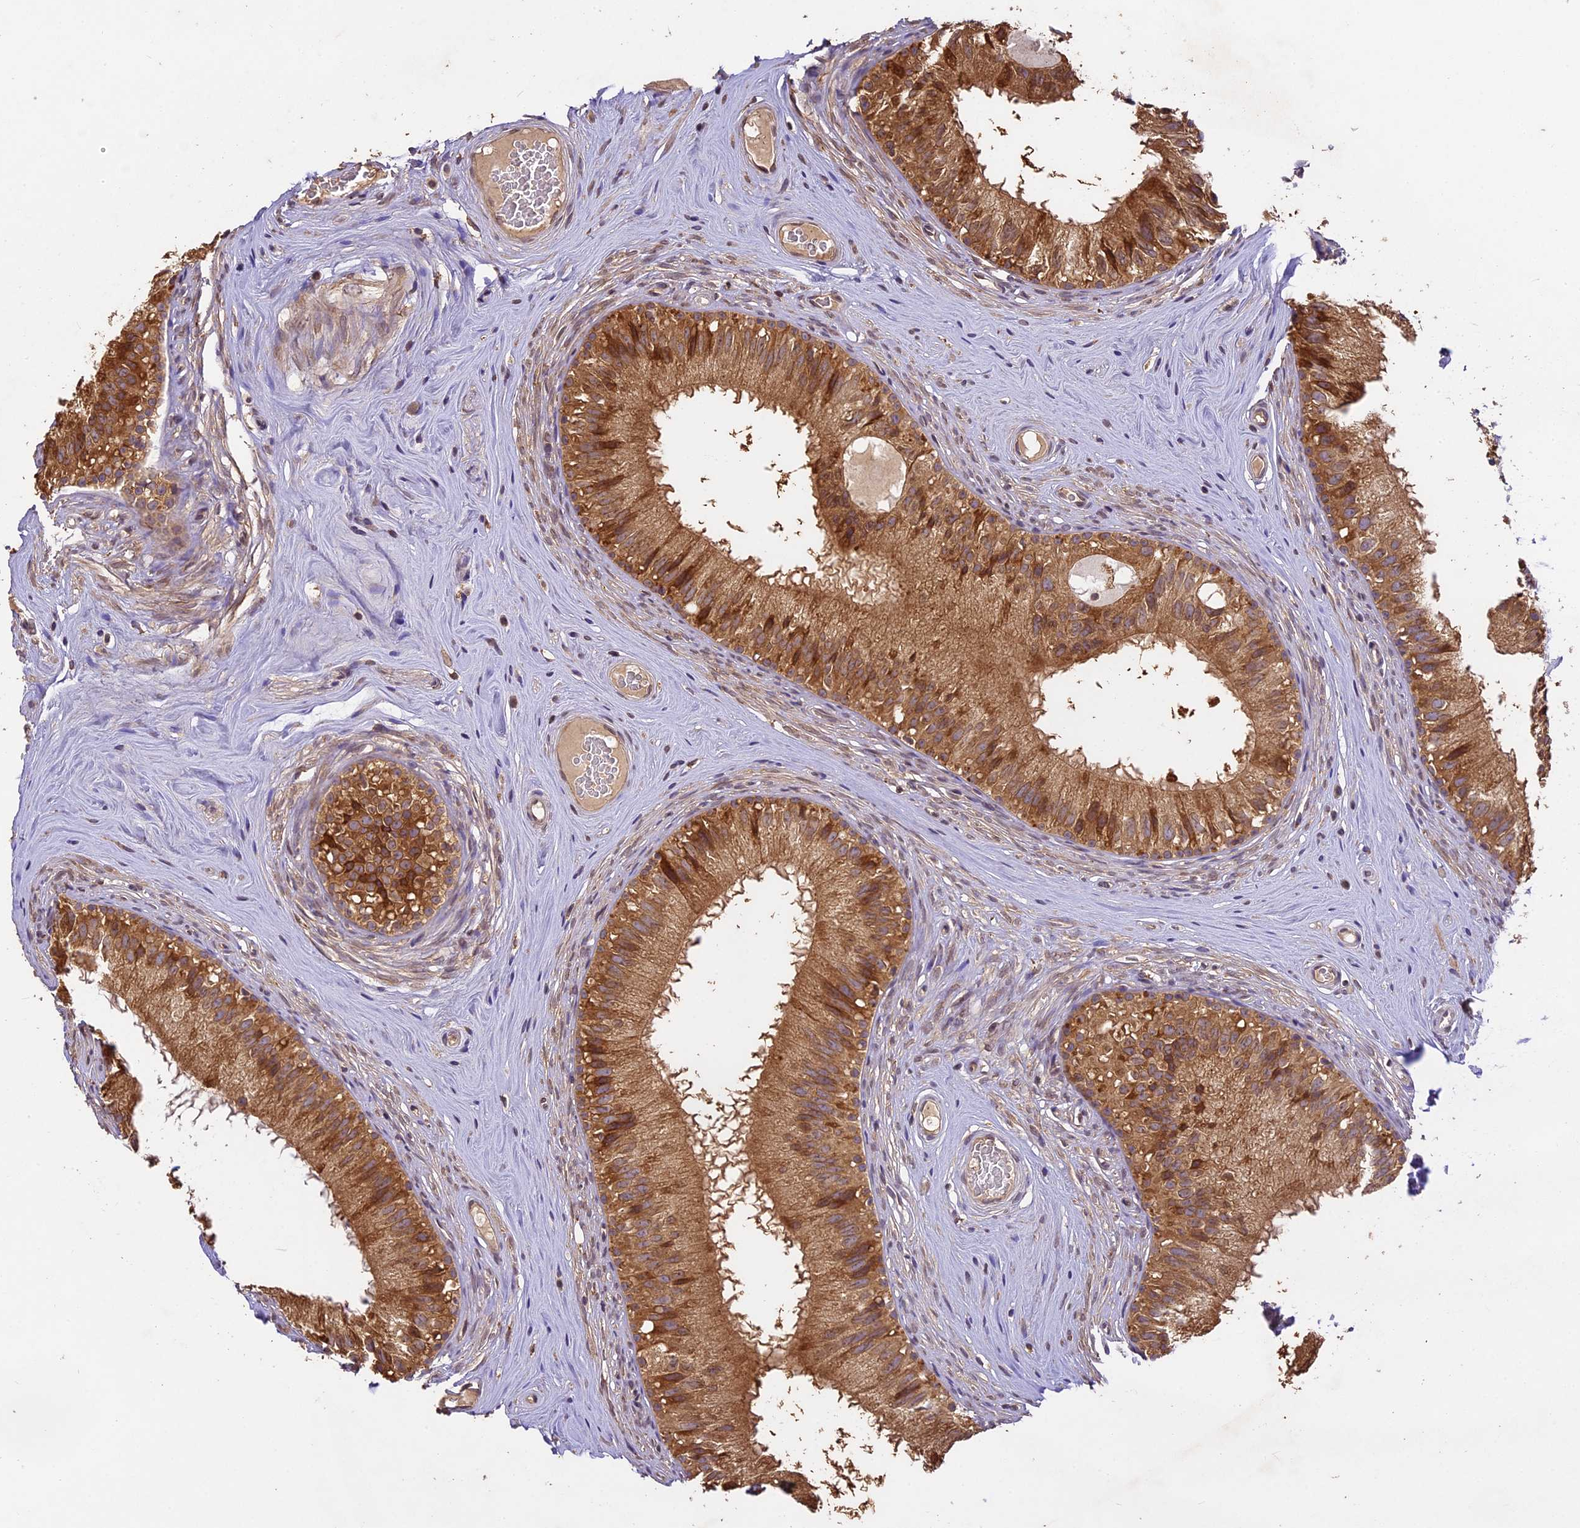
{"staining": {"intensity": "moderate", "quantity": ">75%", "location": "cytoplasmic/membranous"}, "tissue": "epididymis", "cell_type": "Glandular cells", "image_type": "normal", "snomed": [{"axis": "morphology", "description": "Normal tissue, NOS"}, {"axis": "topography", "description": "Epididymis"}], "caption": "An image of epididymis stained for a protein shows moderate cytoplasmic/membranous brown staining in glandular cells.", "gene": "BRAP", "patient": {"sex": "male", "age": 45}}